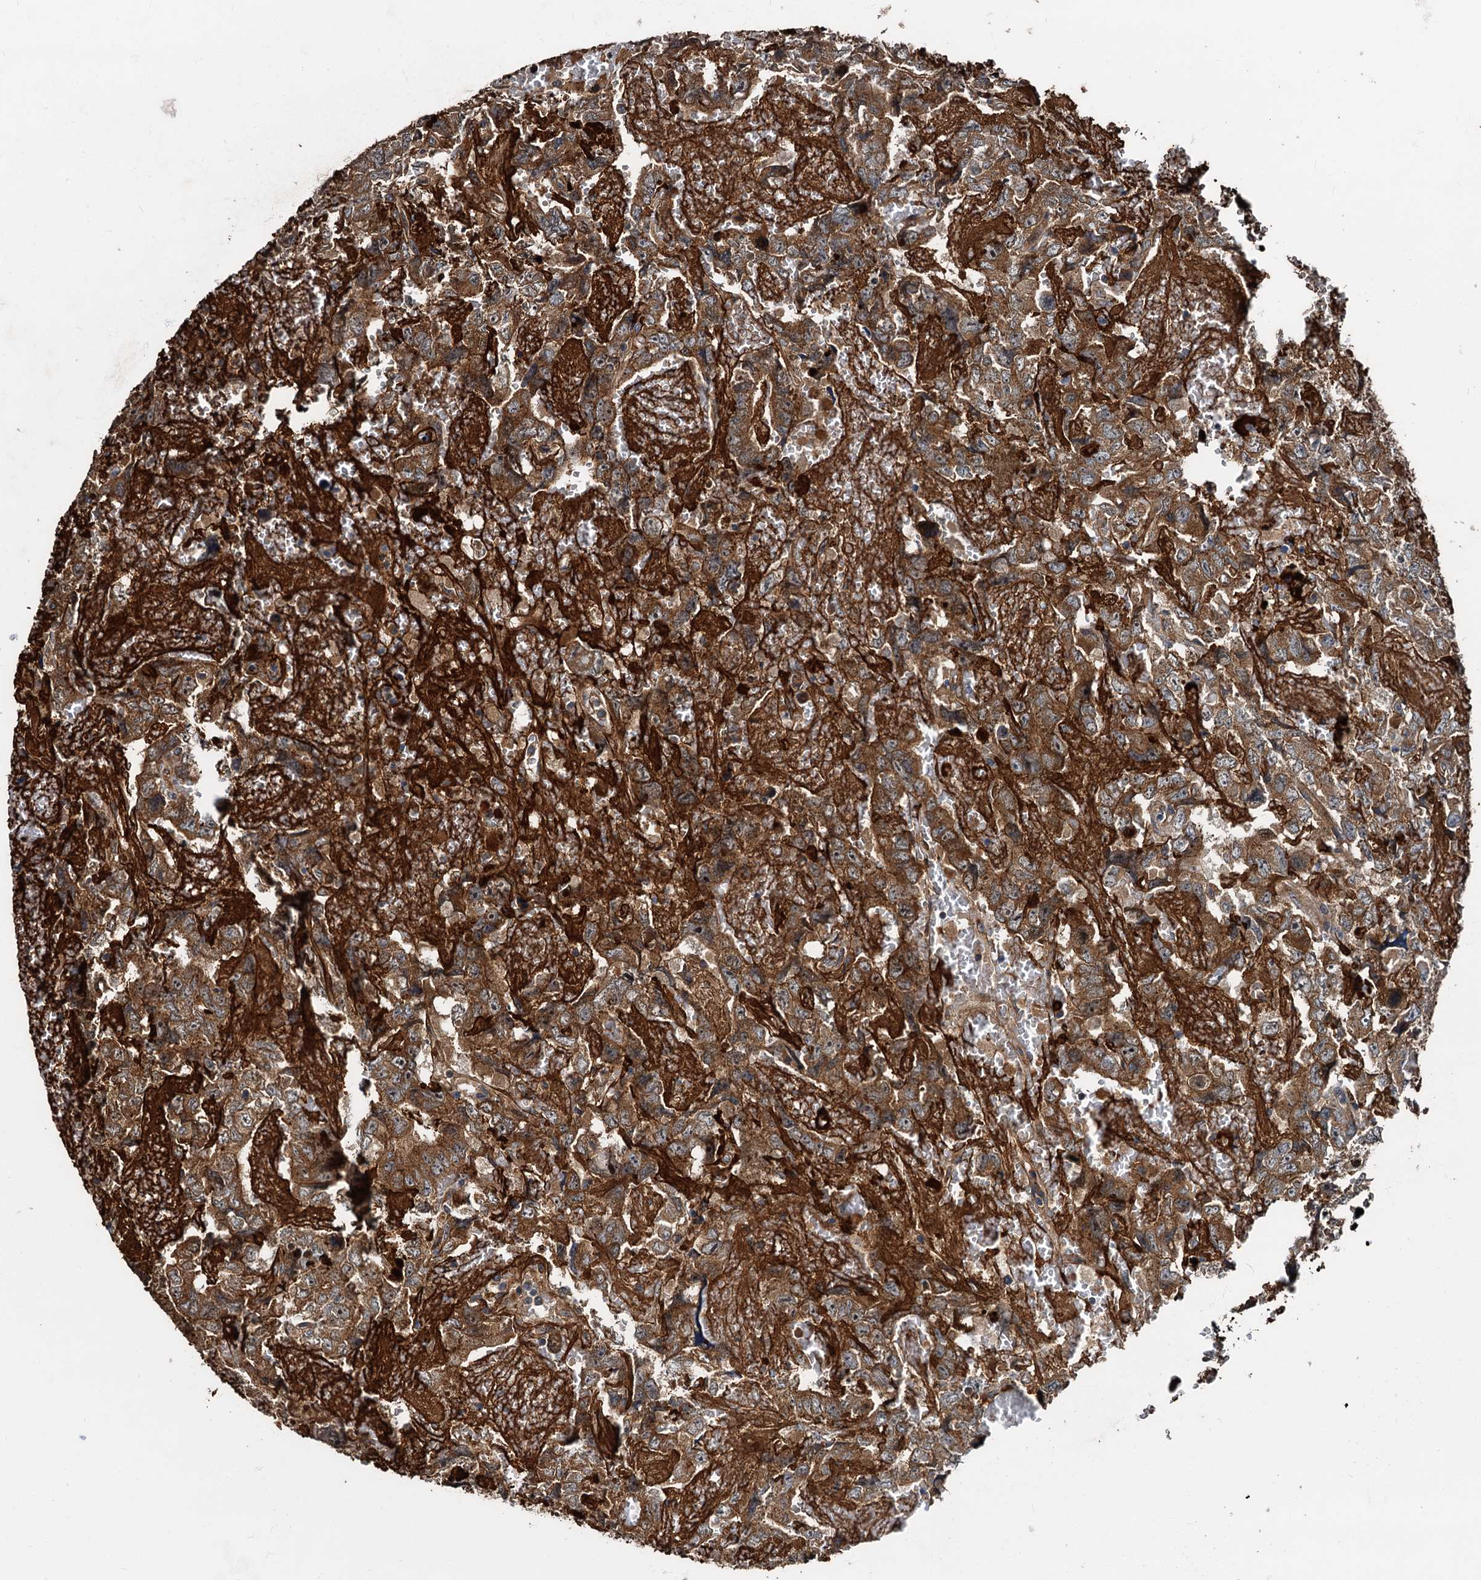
{"staining": {"intensity": "strong", "quantity": ">75%", "location": "cytoplasmic/membranous"}, "tissue": "testis cancer", "cell_type": "Tumor cells", "image_type": "cancer", "snomed": [{"axis": "morphology", "description": "Carcinoma, Embryonal, NOS"}, {"axis": "topography", "description": "Testis"}], "caption": "This photomicrograph reveals IHC staining of human testis embryonal carcinoma, with high strong cytoplasmic/membranous staining in about >75% of tumor cells.", "gene": "PEX5", "patient": {"sex": "male", "age": 45}}